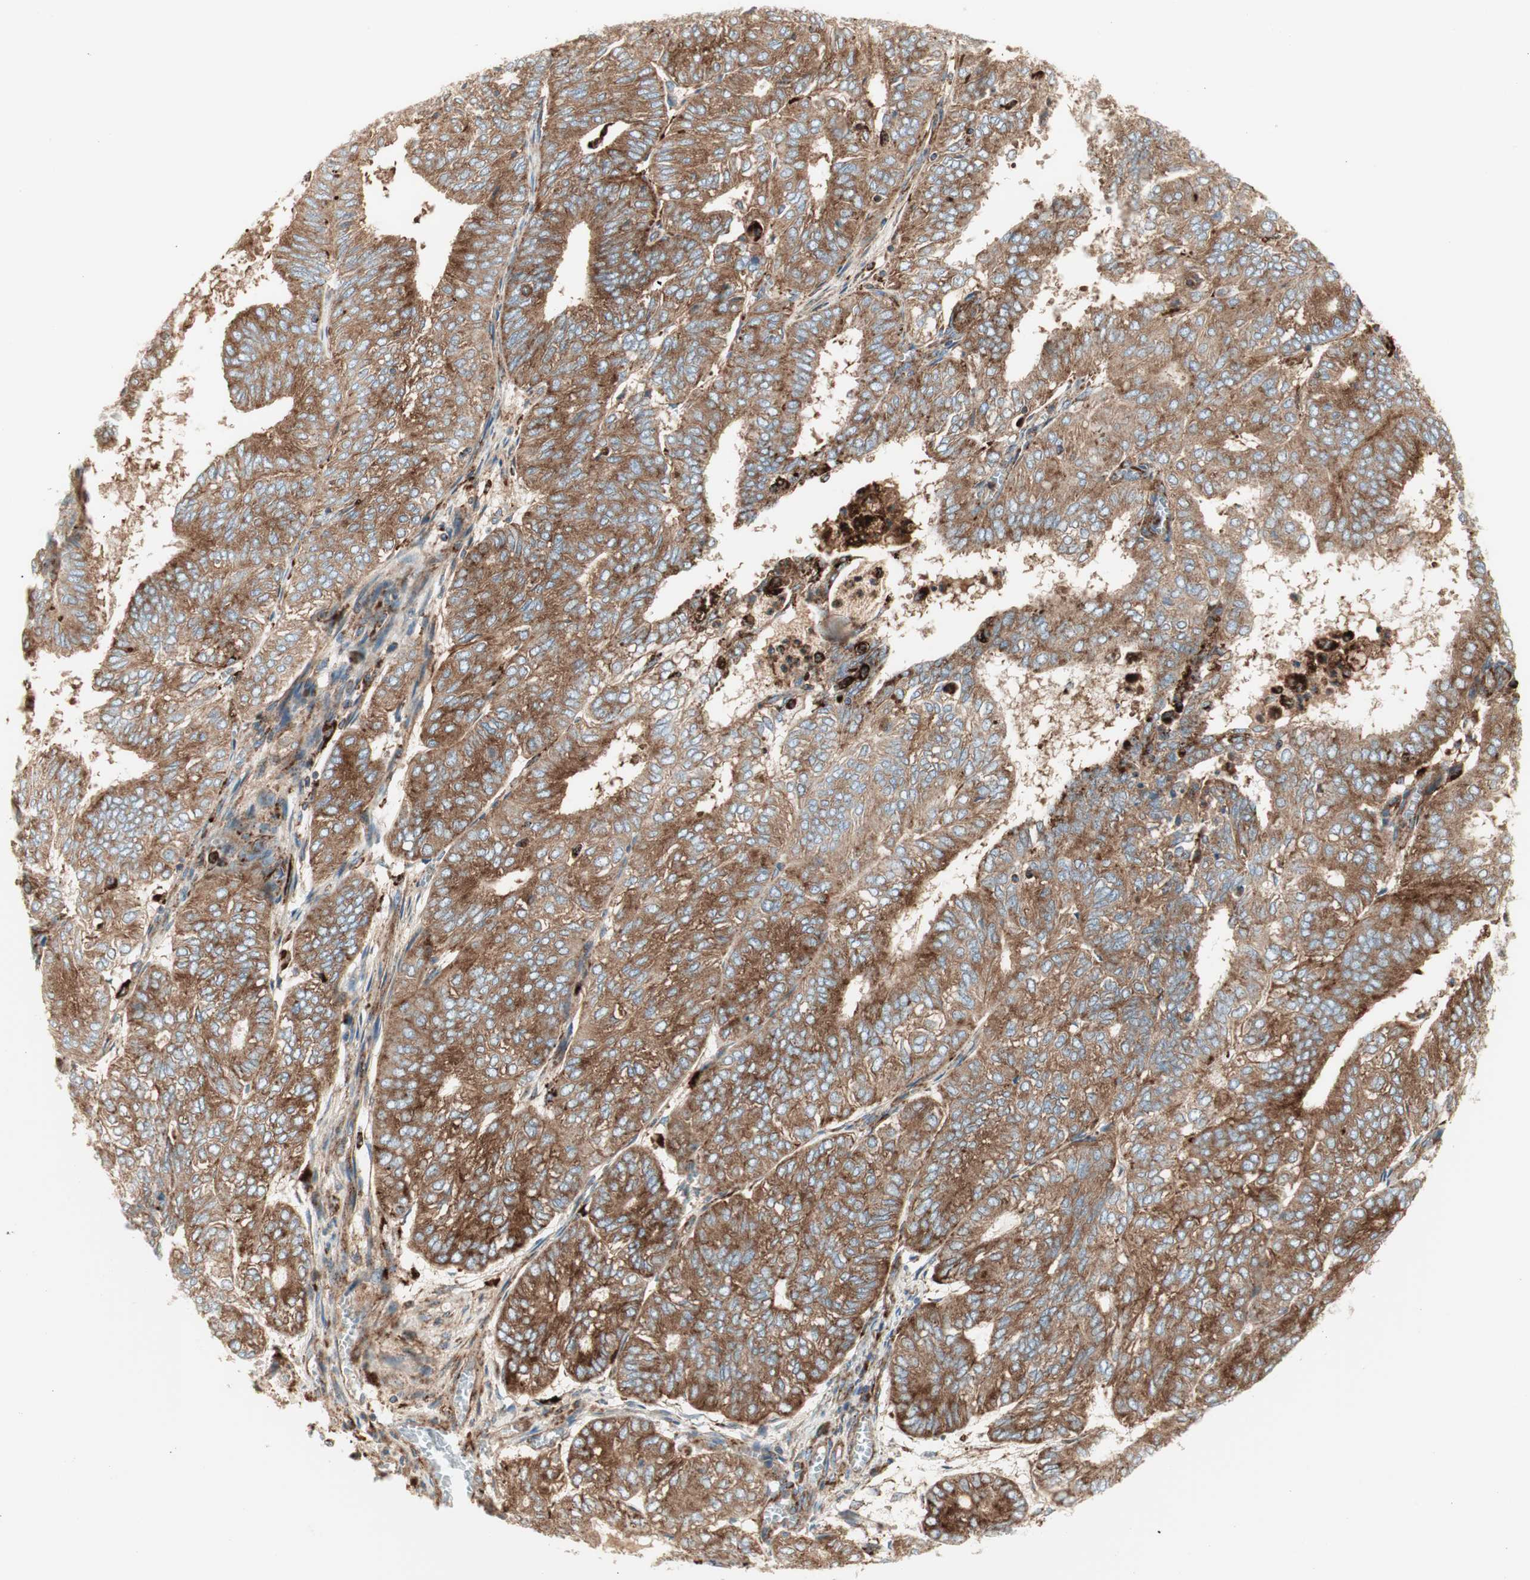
{"staining": {"intensity": "moderate", "quantity": "25%-75%", "location": "cytoplasmic/membranous"}, "tissue": "endometrial cancer", "cell_type": "Tumor cells", "image_type": "cancer", "snomed": [{"axis": "morphology", "description": "Adenocarcinoma, NOS"}, {"axis": "topography", "description": "Uterus"}], "caption": "IHC (DAB) staining of adenocarcinoma (endometrial) displays moderate cytoplasmic/membranous protein positivity in approximately 25%-75% of tumor cells. Nuclei are stained in blue.", "gene": "ATP6V1G1", "patient": {"sex": "female", "age": 60}}